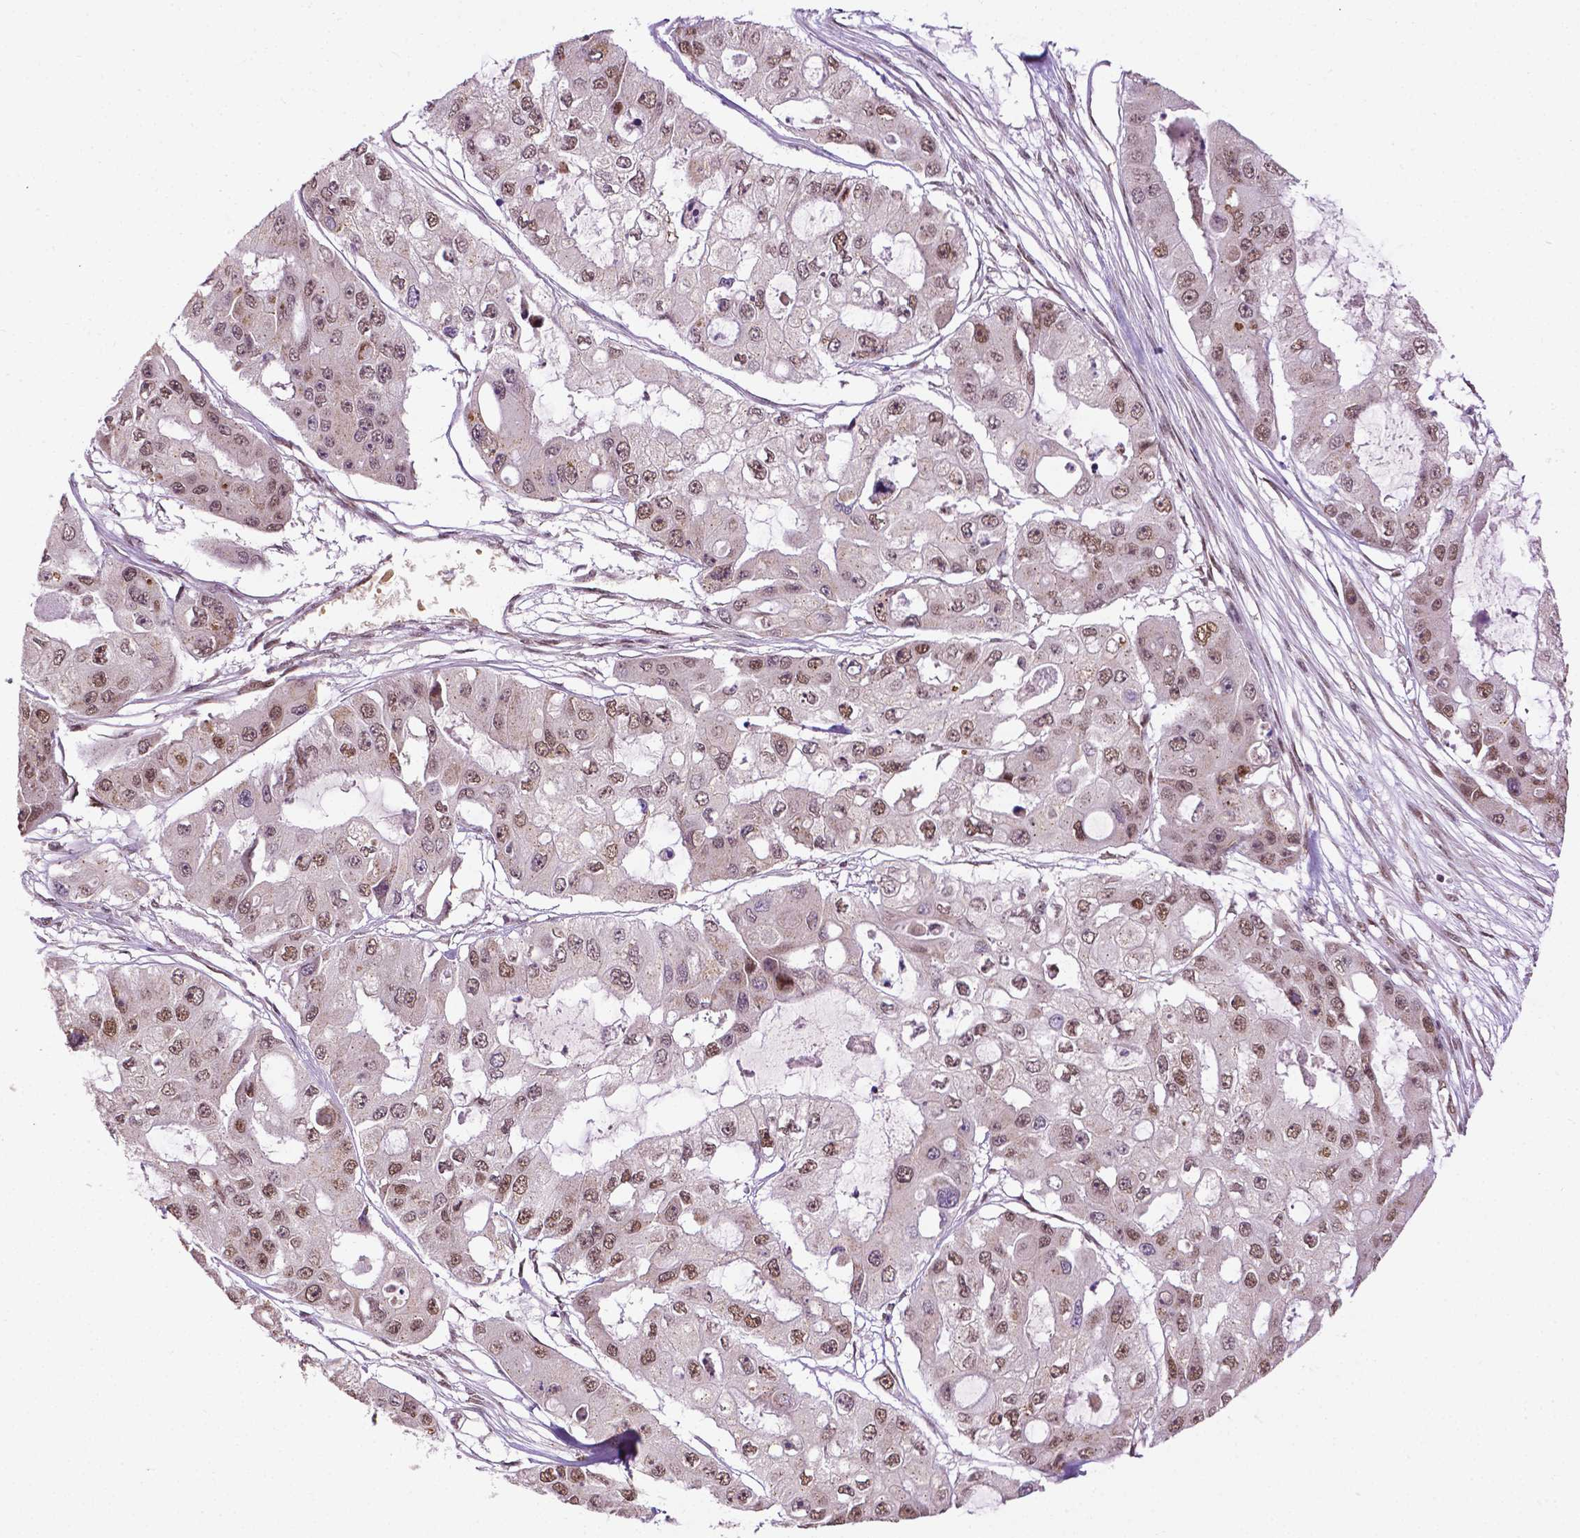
{"staining": {"intensity": "weak", "quantity": ">75%", "location": "nuclear"}, "tissue": "ovarian cancer", "cell_type": "Tumor cells", "image_type": "cancer", "snomed": [{"axis": "morphology", "description": "Cystadenocarcinoma, serous, NOS"}, {"axis": "topography", "description": "Ovary"}], "caption": "The micrograph displays a brown stain indicating the presence of a protein in the nuclear of tumor cells in ovarian cancer (serous cystadenocarcinoma).", "gene": "ZNF41", "patient": {"sex": "female", "age": 56}}